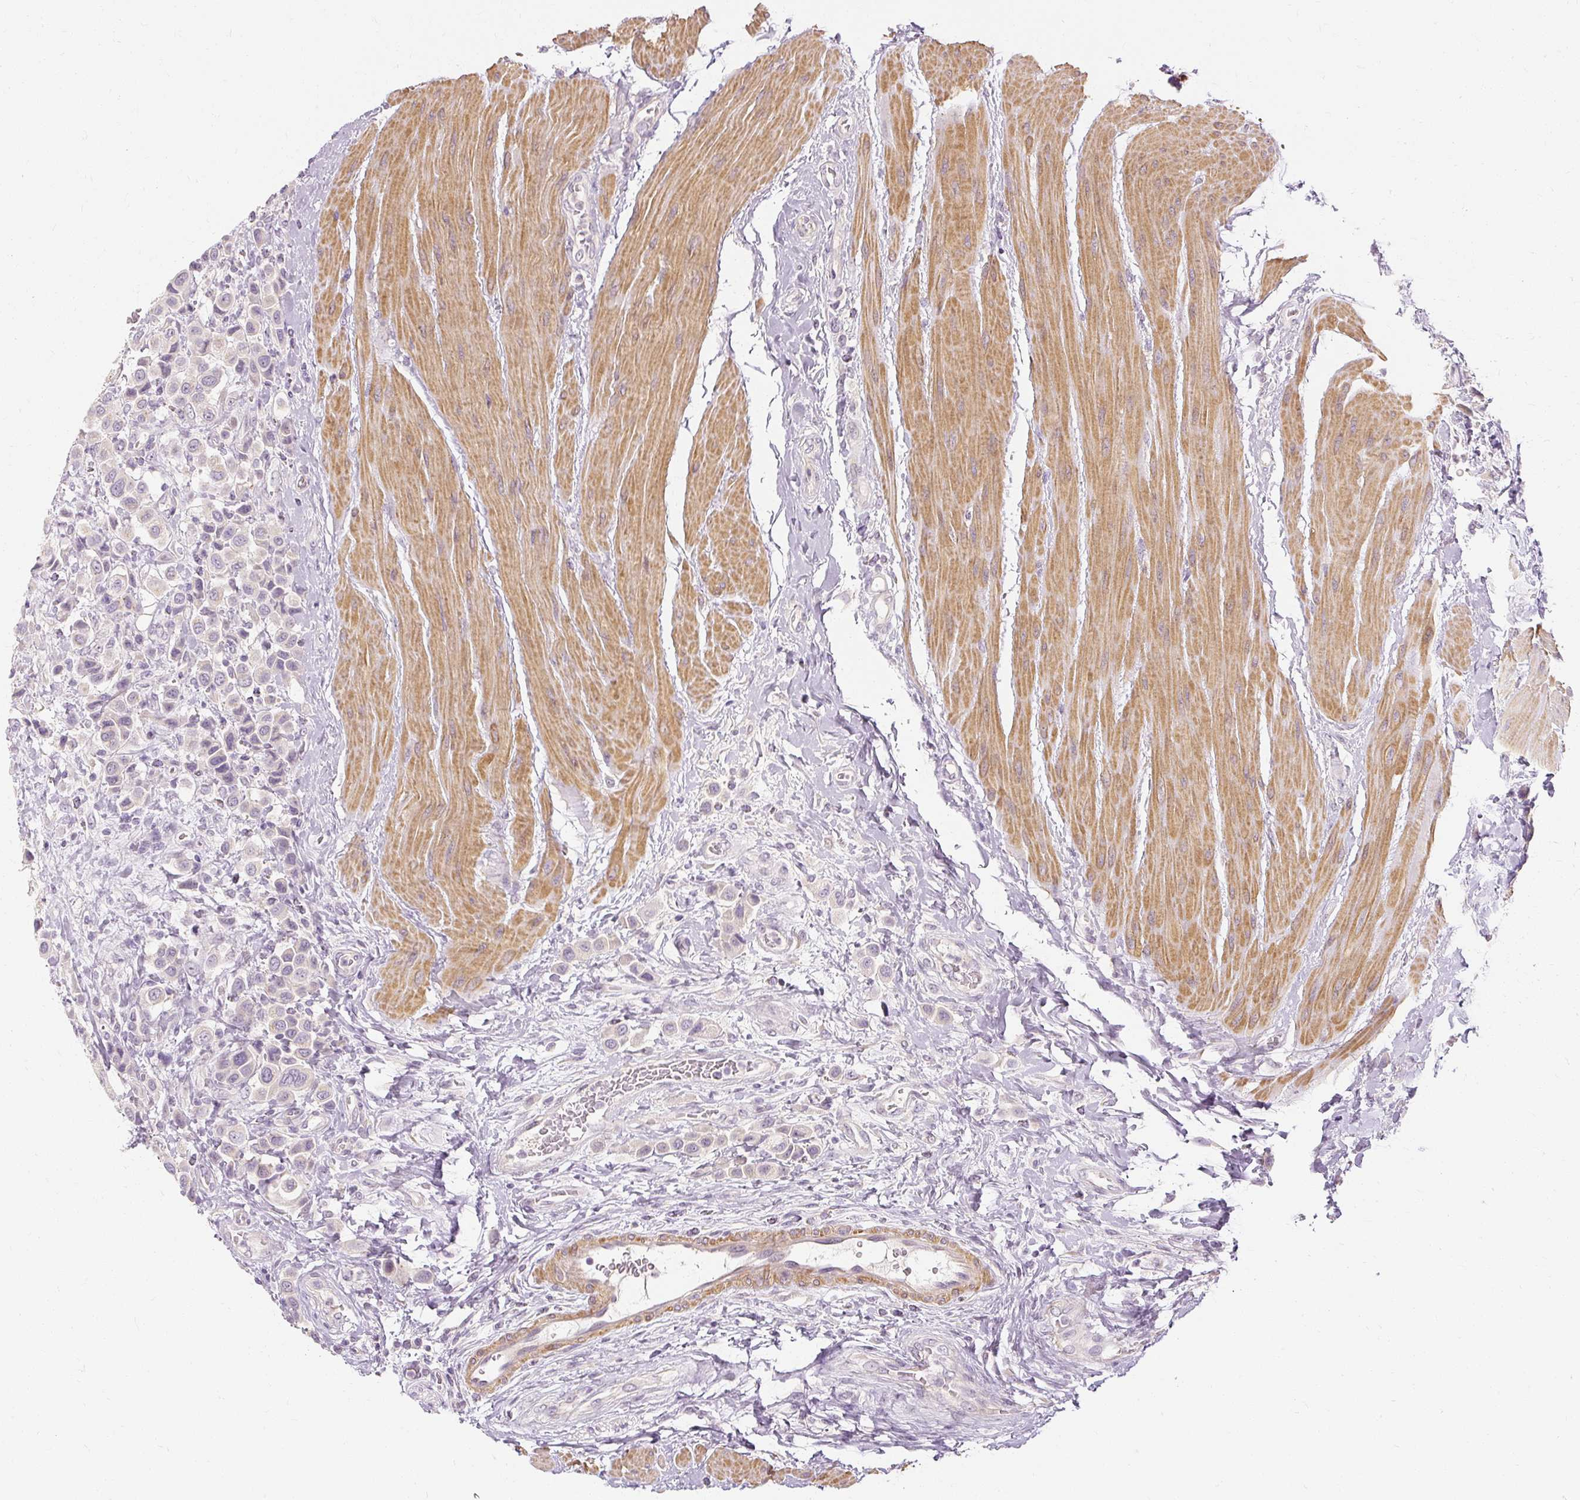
{"staining": {"intensity": "negative", "quantity": "none", "location": "none"}, "tissue": "urothelial cancer", "cell_type": "Tumor cells", "image_type": "cancer", "snomed": [{"axis": "morphology", "description": "Urothelial carcinoma, High grade"}, {"axis": "topography", "description": "Urinary bladder"}], "caption": "Urothelial cancer was stained to show a protein in brown. There is no significant staining in tumor cells.", "gene": "CAPN3", "patient": {"sex": "male", "age": 50}}